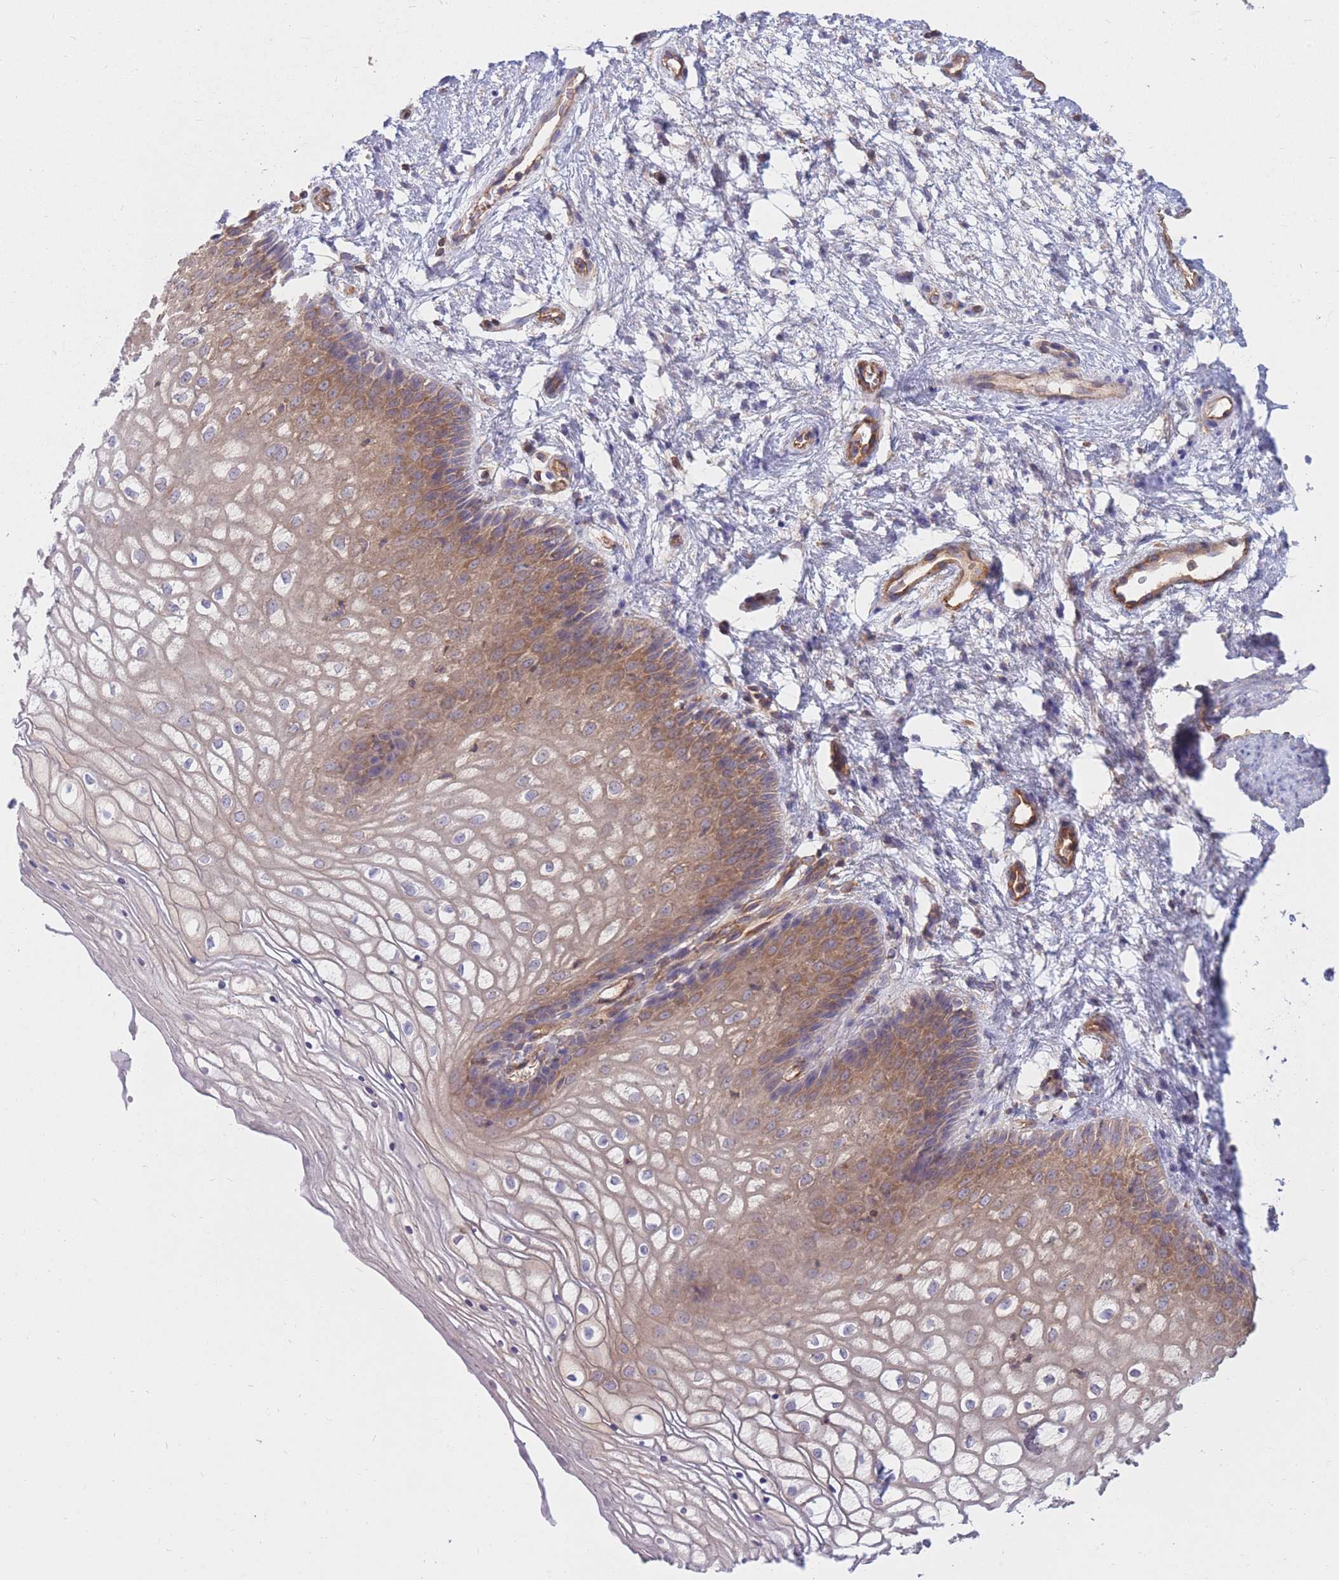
{"staining": {"intensity": "moderate", "quantity": "25%-75%", "location": "cytoplasmic/membranous"}, "tissue": "vagina", "cell_type": "Squamous epithelial cells", "image_type": "normal", "snomed": [{"axis": "morphology", "description": "Normal tissue, NOS"}, {"axis": "topography", "description": "Vagina"}], "caption": "Unremarkable vagina demonstrates moderate cytoplasmic/membranous staining in approximately 25%-75% of squamous epithelial cells.", "gene": "GGA1", "patient": {"sex": "female", "age": 34}}